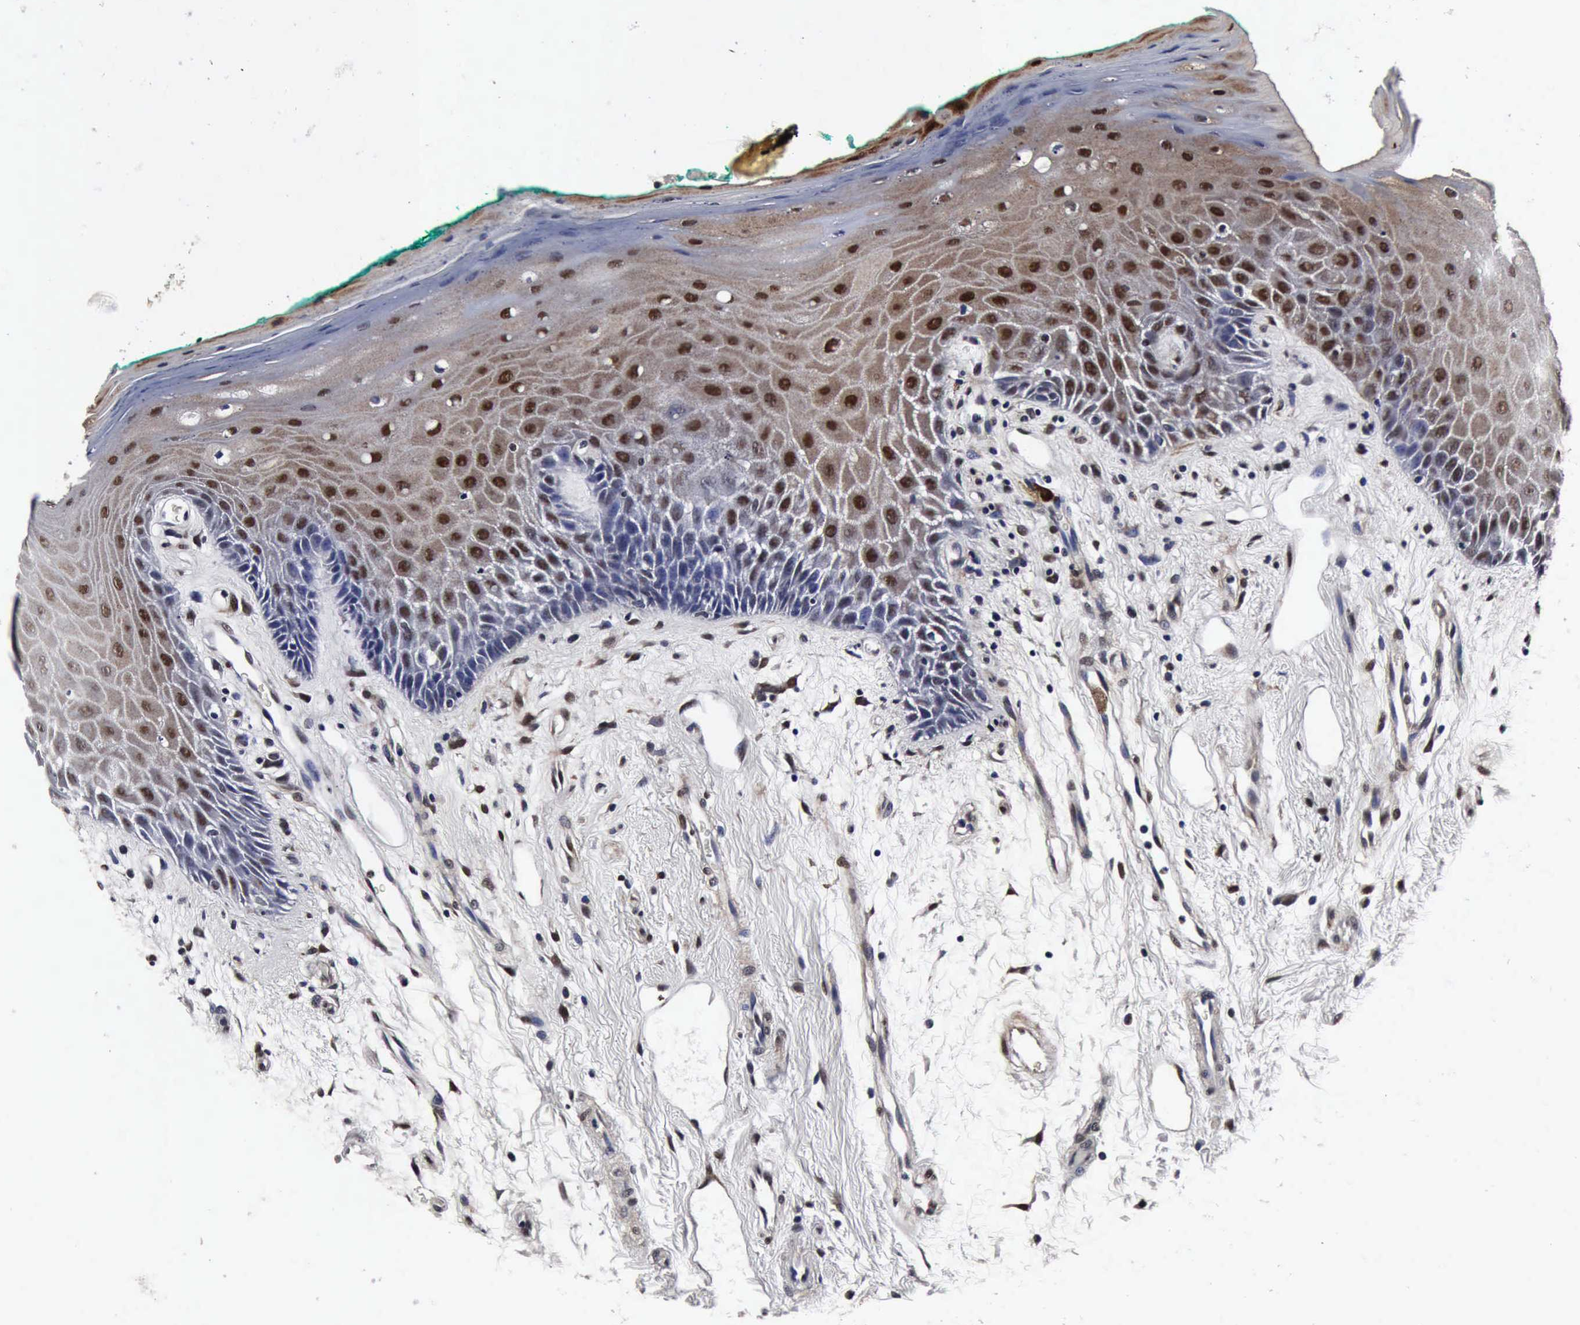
{"staining": {"intensity": "moderate", "quantity": "25%-75%", "location": "nuclear"}, "tissue": "oral mucosa", "cell_type": "Squamous epithelial cells", "image_type": "normal", "snomed": [{"axis": "morphology", "description": "Normal tissue, NOS"}, {"axis": "morphology", "description": "Squamous cell carcinoma, NOS"}, {"axis": "topography", "description": "Skeletal muscle"}, {"axis": "topography", "description": "Oral tissue"}, {"axis": "topography", "description": "Head-Neck"}], "caption": "An immunohistochemistry micrograph of unremarkable tissue is shown. Protein staining in brown highlights moderate nuclear positivity in oral mucosa within squamous epithelial cells. Ihc stains the protein in brown and the nuclei are stained blue.", "gene": "UBC", "patient": {"sex": "female", "age": 84}}